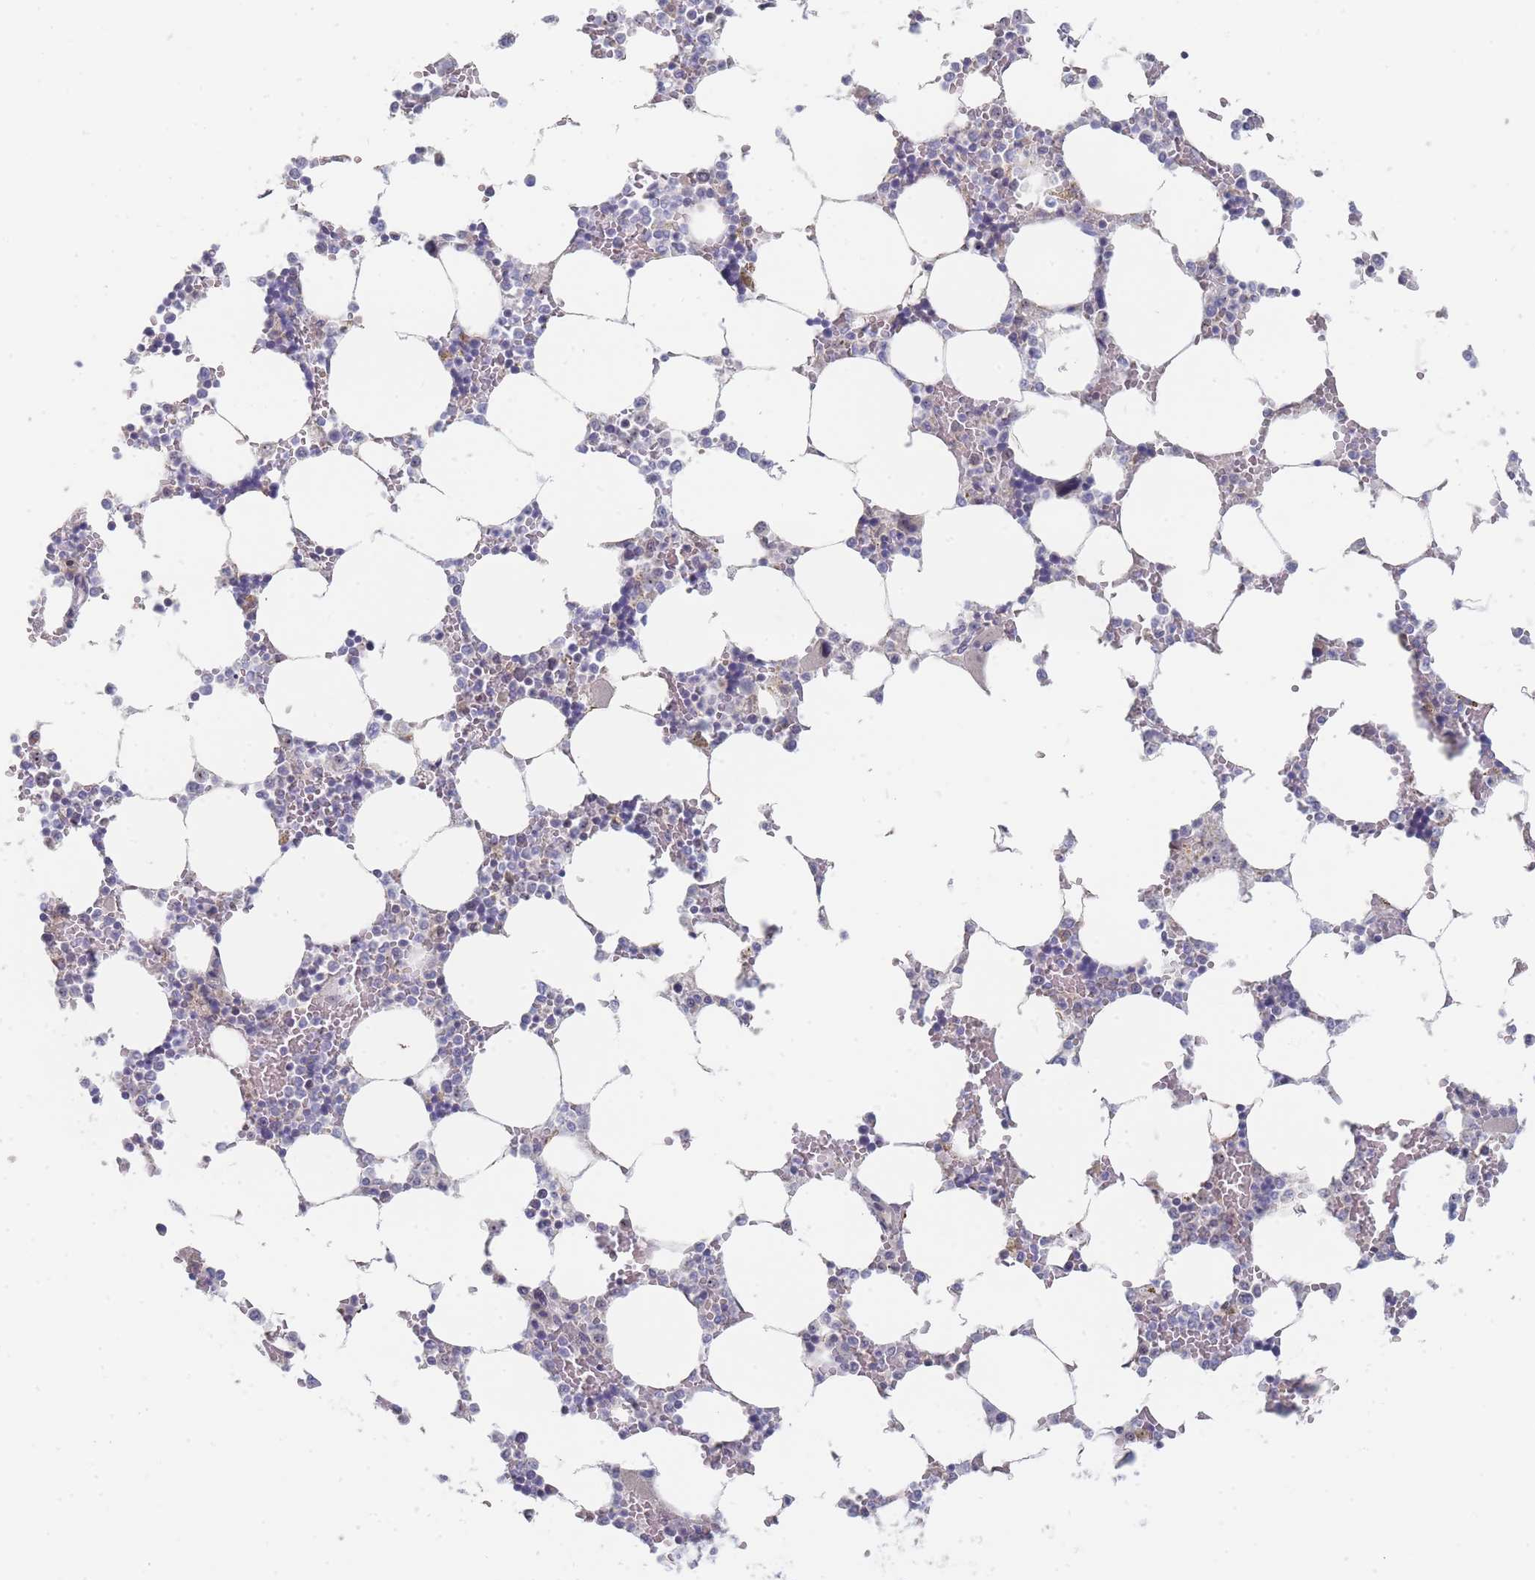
{"staining": {"intensity": "negative", "quantity": "none", "location": "none"}, "tissue": "bone marrow", "cell_type": "Hematopoietic cells", "image_type": "normal", "snomed": [{"axis": "morphology", "description": "Normal tissue, NOS"}, {"axis": "topography", "description": "Bone marrow"}], "caption": "High power microscopy photomicrograph of an IHC photomicrograph of normal bone marrow, revealing no significant positivity in hematopoietic cells. (DAB immunohistochemistry (IHC), high magnification).", "gene": "RNF8", "patient": {"sex": "male", "age": 64}}